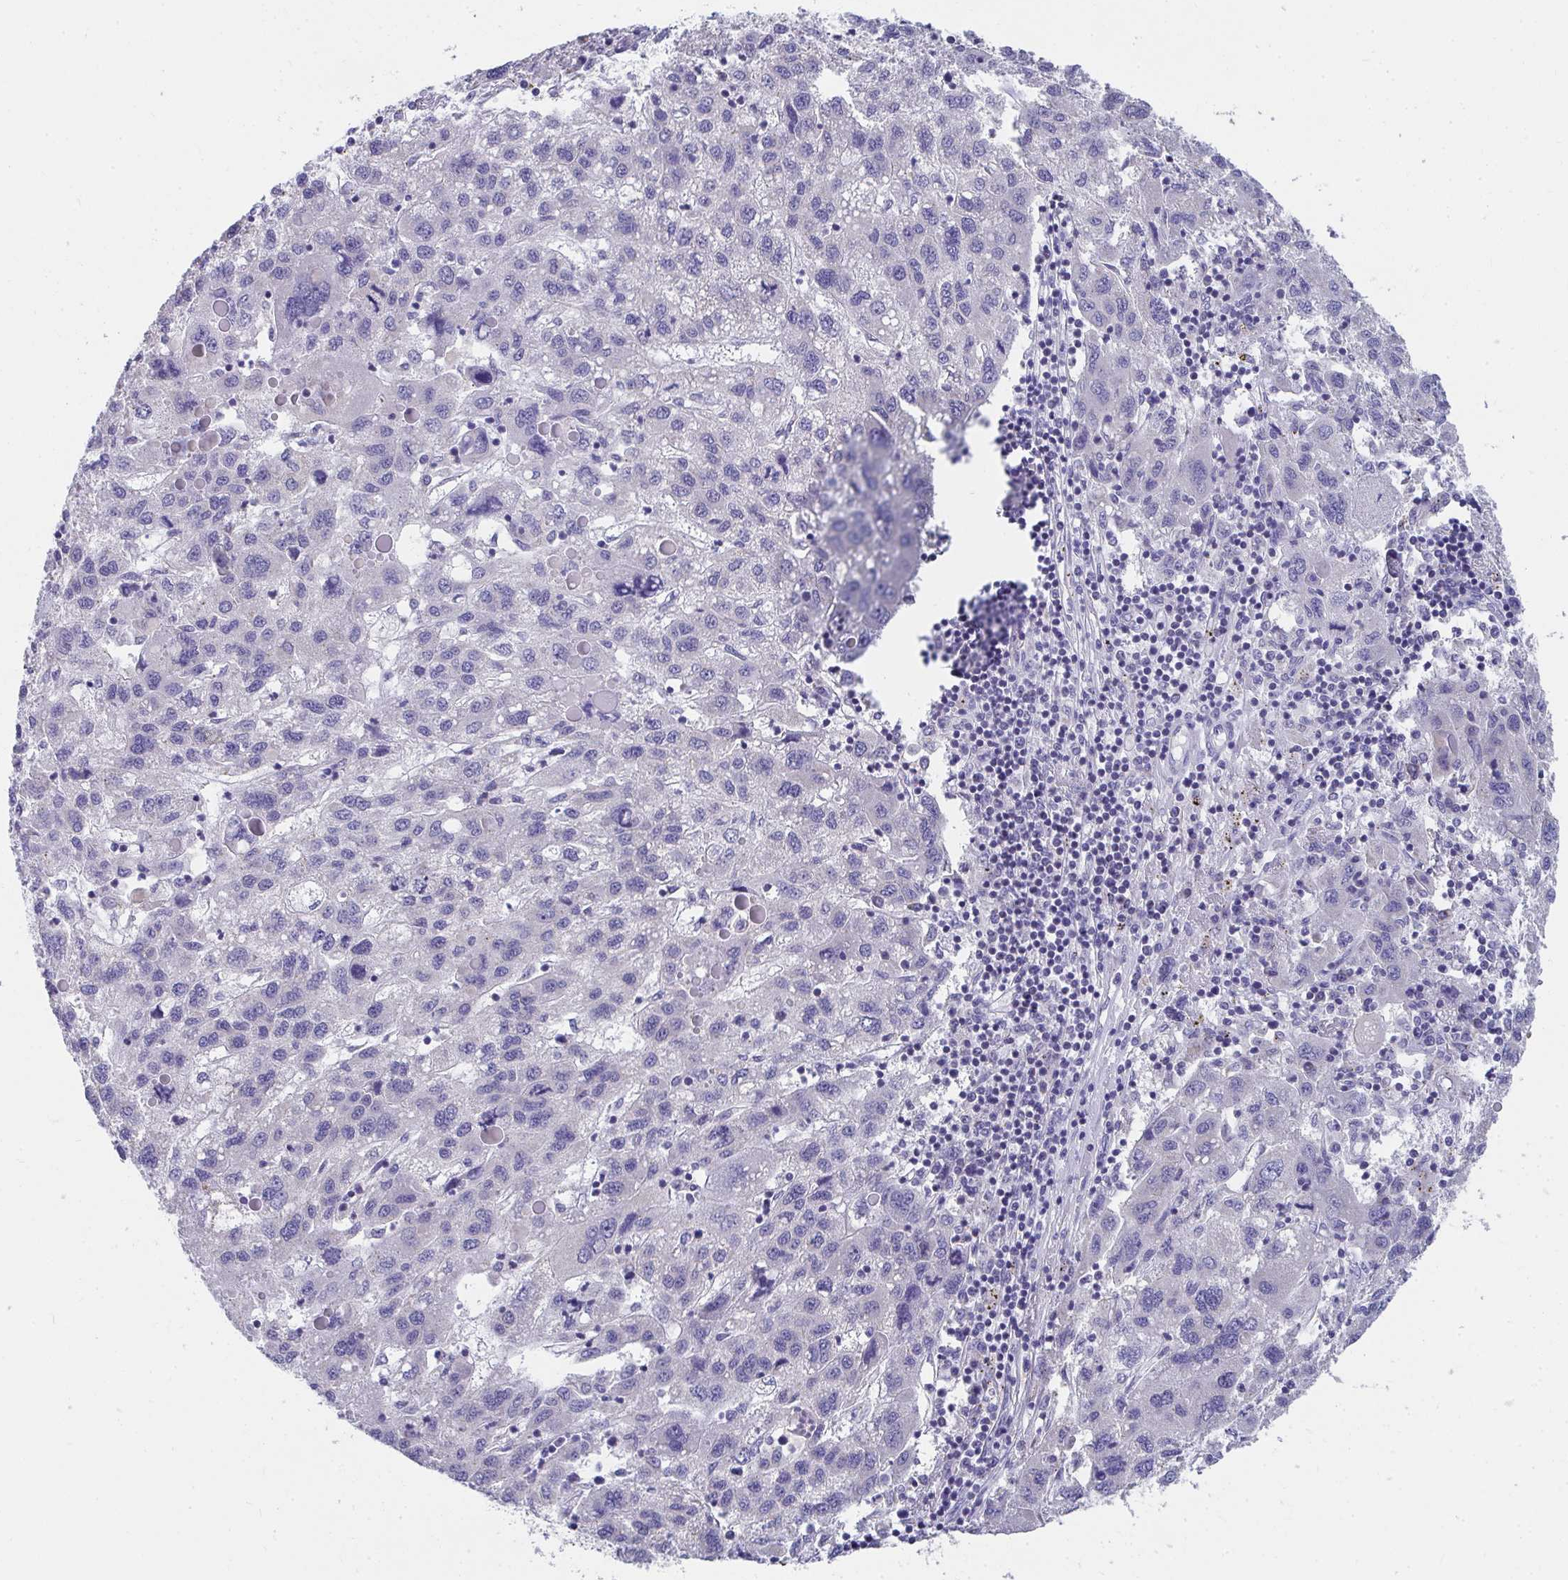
{"staining": {"intensity": "negative", "quantity": "none", "location": "none"}, "tissue": "liver cancer", "cell_type": "Tumor cells", "image_type": "cancer", "snomed": [{"axis": "morphology", "description": "Carcinoma, Hepatocellular, NOS"}, {"axis": "topography", "description": "Liver"}], "caption": "Tumor cells show no significant protein positivity in liver hepatocellular carcinoma. Nuclei are stained in blue.", "gene": "TMPRSS2", "patient": {"sex": "female", "age": 77}}